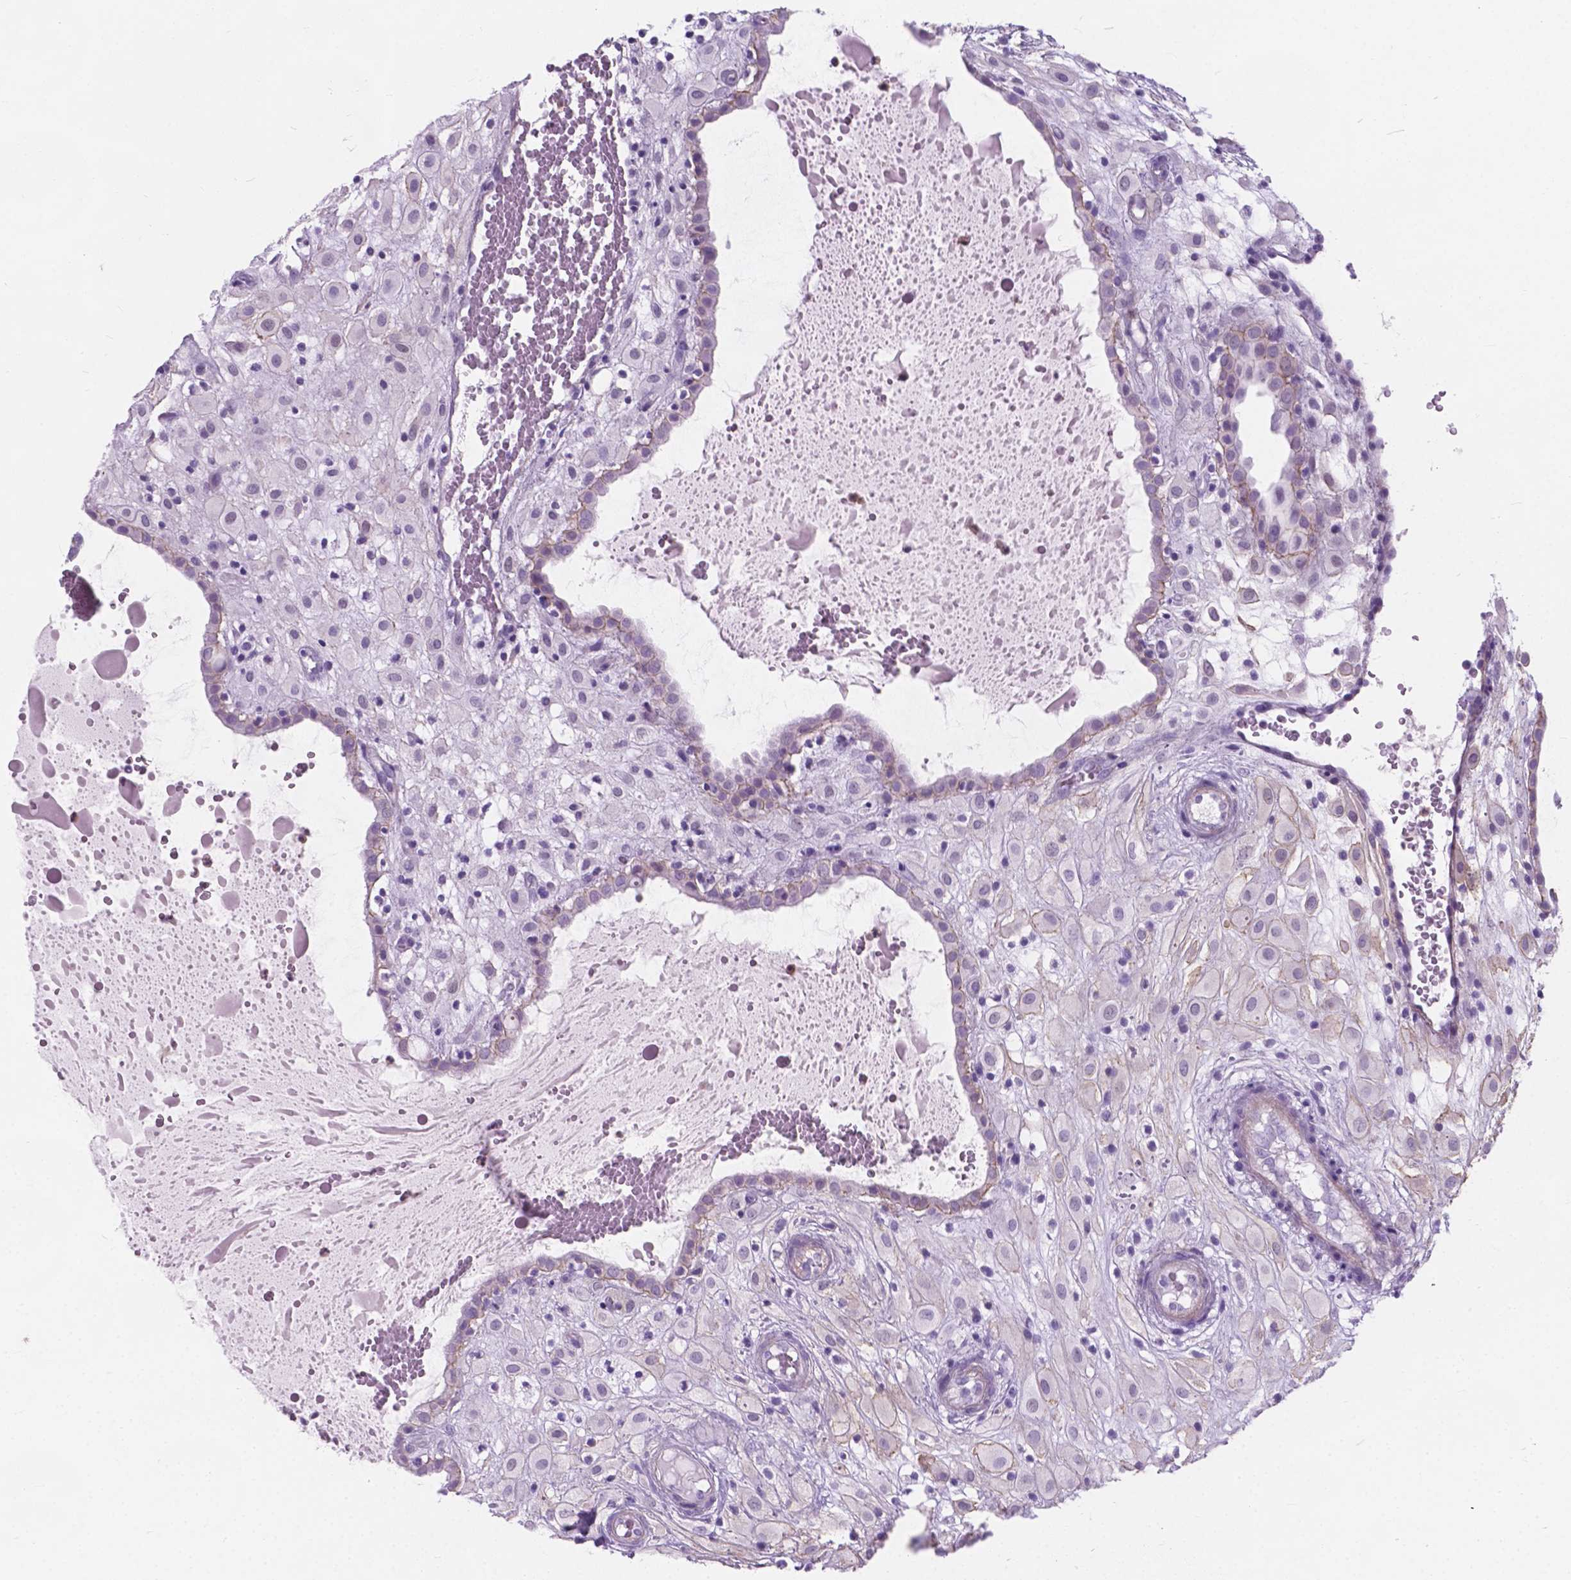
{"staining": {"intensity": "negative", "quantity": "none", "location": "none"}, "tissue": "placenta", "cell_type": "Decidual cells", "image_type": "normal", "snomed": [{"axis": "morphology", "description": "Normal tissue, NOS"}, {"axis": "topography", "description": "Placenta"}], "caption": "Photomicrograph shows no significant protein staining in decidual cells of benign placenta. (Immunohistochemistry (ihc), brightfield microscopy, high magnification).", "gene": "KIAA0040", "patient": {"sex": "female", "age": 24}}